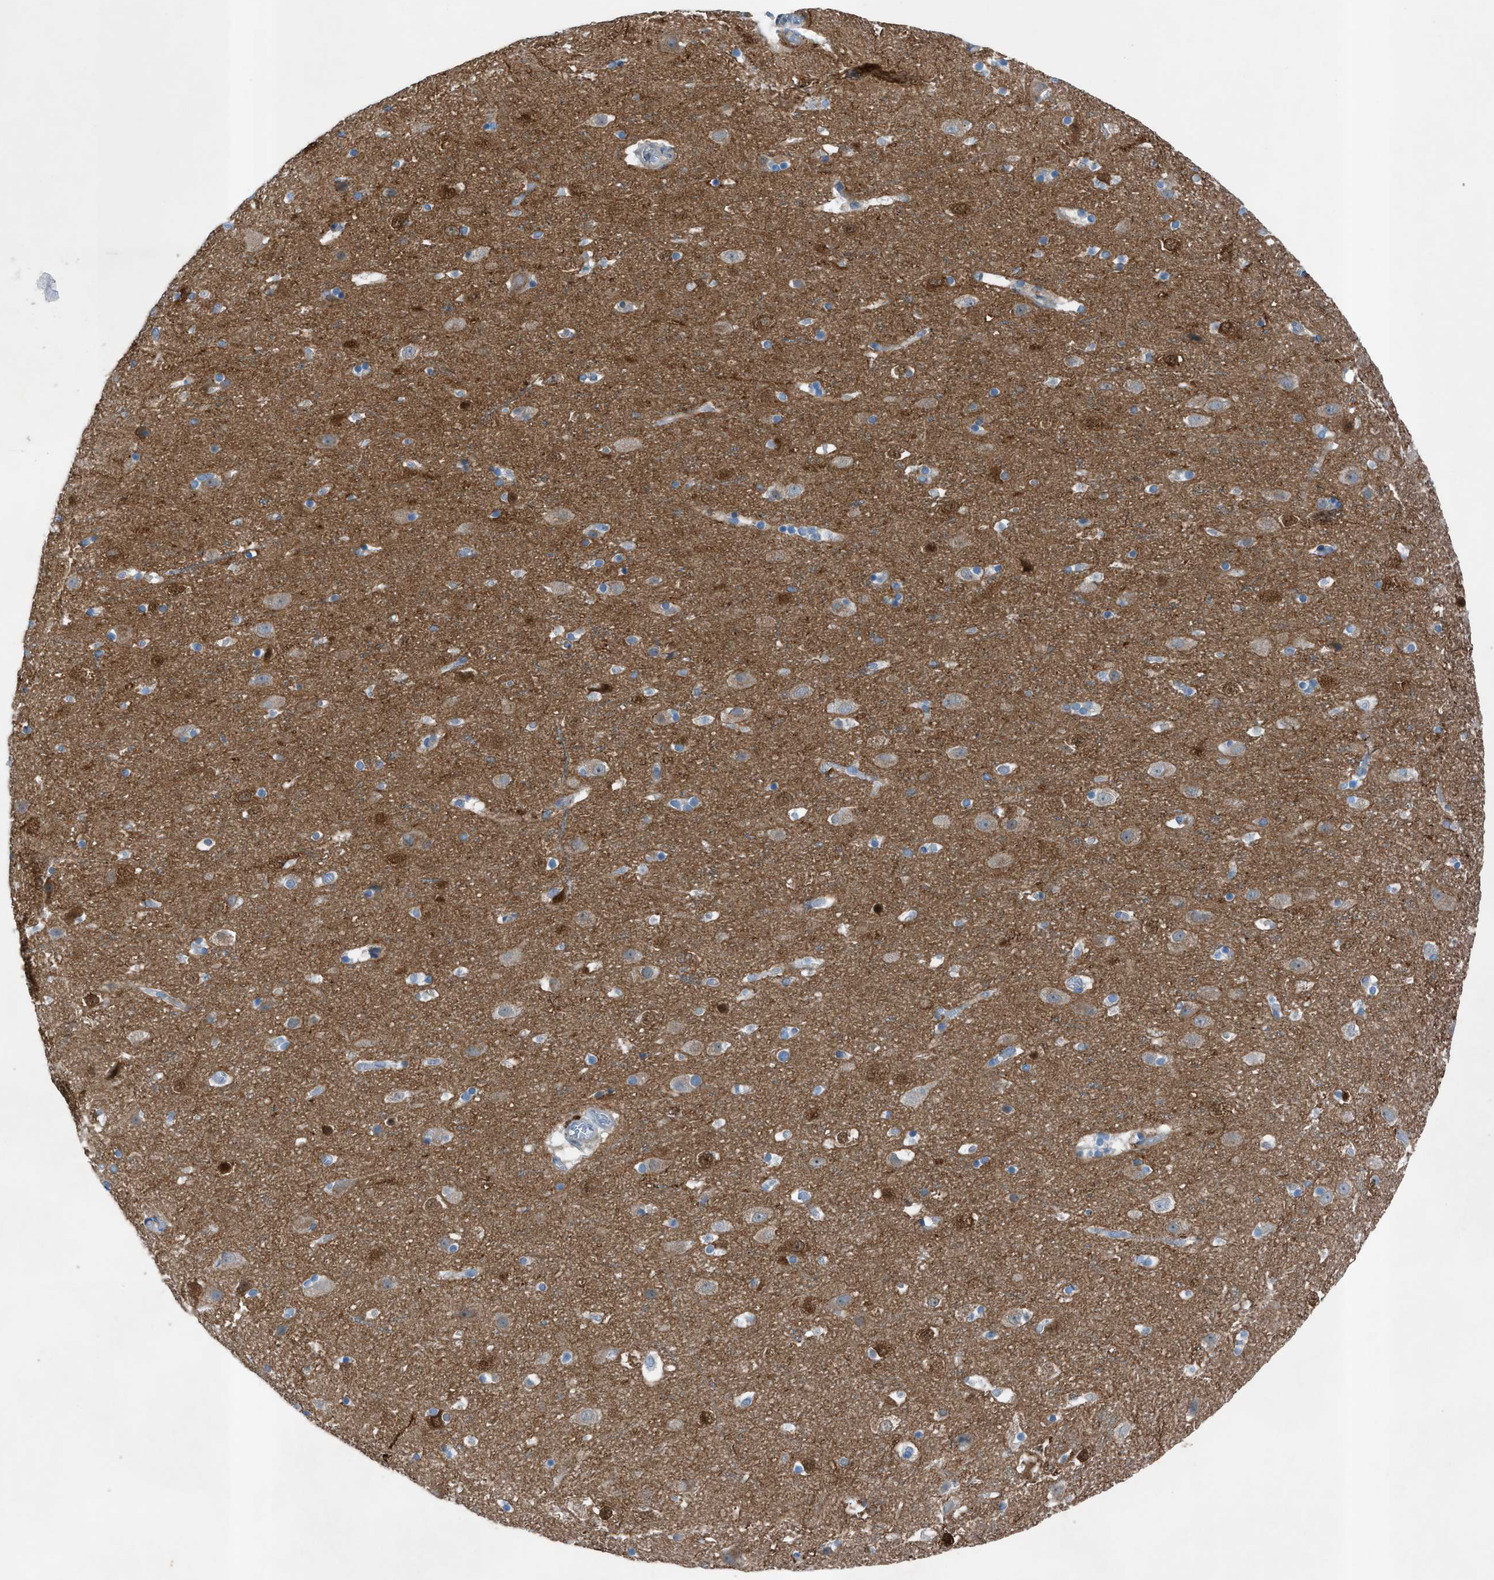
{"staining": {"intensity": "negative", "quantity": "none", "location": "none"}, "tissue": "cerebral cortex", "cell_type": "Endothelial cells", "image_type": "normal", "snomed": [{"axis": "morphology", "description": "Normal tissue, NOS"}, {"axis": "topography", "description": "Cerebral cortex"}], "caption": "Immunohistochemistry (IHC) image of normal cerebral cortex: cerebral cortex stained with DAB (3,3'-diaminobenzidine) demonstrates no significant protein positivity in endothelial cells.", "gene": "C5AR2", "patient": {"sex": "male", "age": 45}}